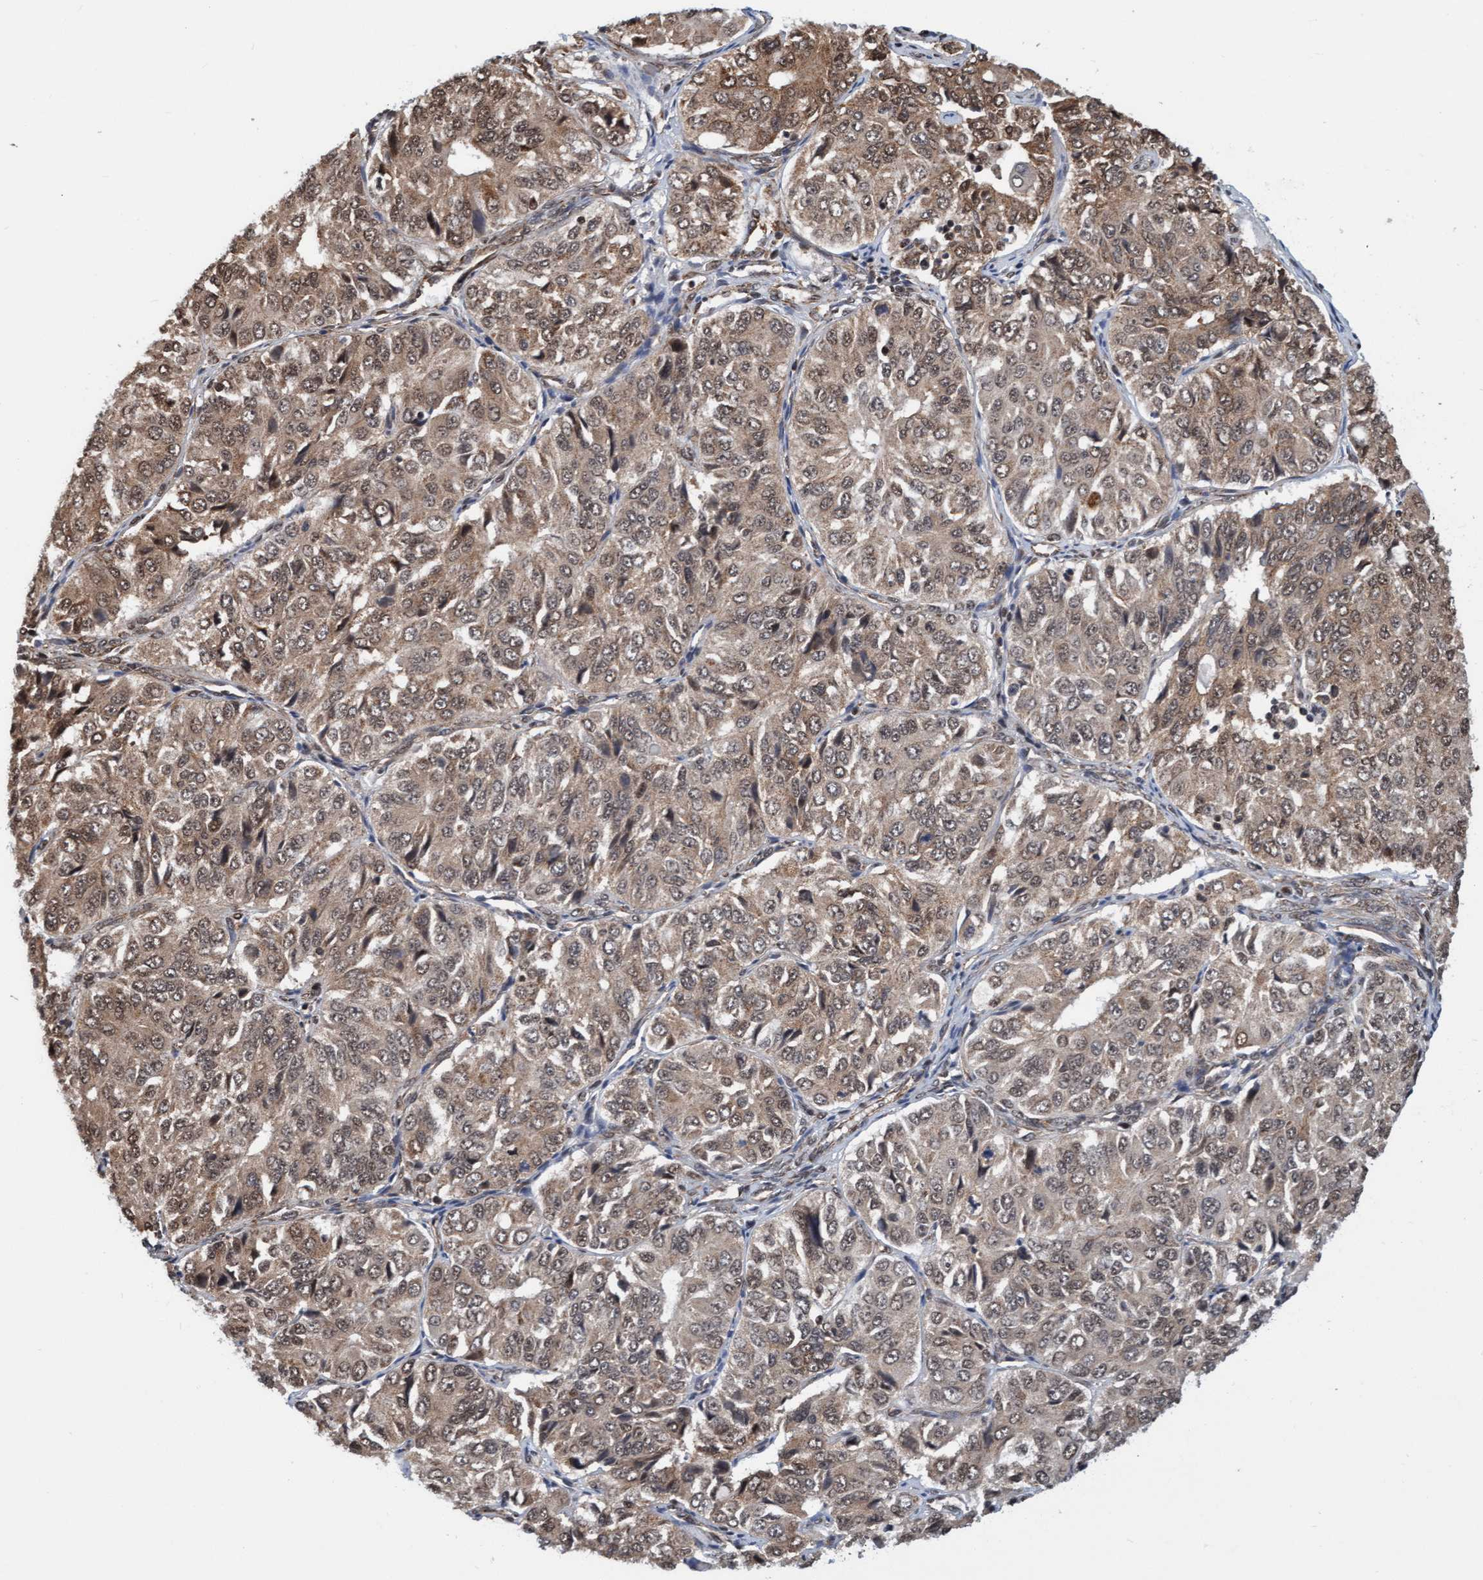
{"staining": {"intensity": "weak", "quantity": ">75%", "location": "cytoplasmic/membranous,nuclear"}, "tissue": "ovarian cancer", "cell_type": "Tumor cells", "image_type": "cancer", "snomed": [{"axis": "morphology", "description": "Carcinoma, endometroid"}, {"axis": "topography", "description": "Ovary"}], "caption": "Tumor cells exhibit low levels of weak cytoplasmic/membranous and nuclear staining in approximately >75% of cells in human ovarian endometroid carcinoma. (DAB IHC, brown staining for protein, blue staining for nuclei).", "gene": "STXBP4", "patient": {"sex": "female", "age": 51}}